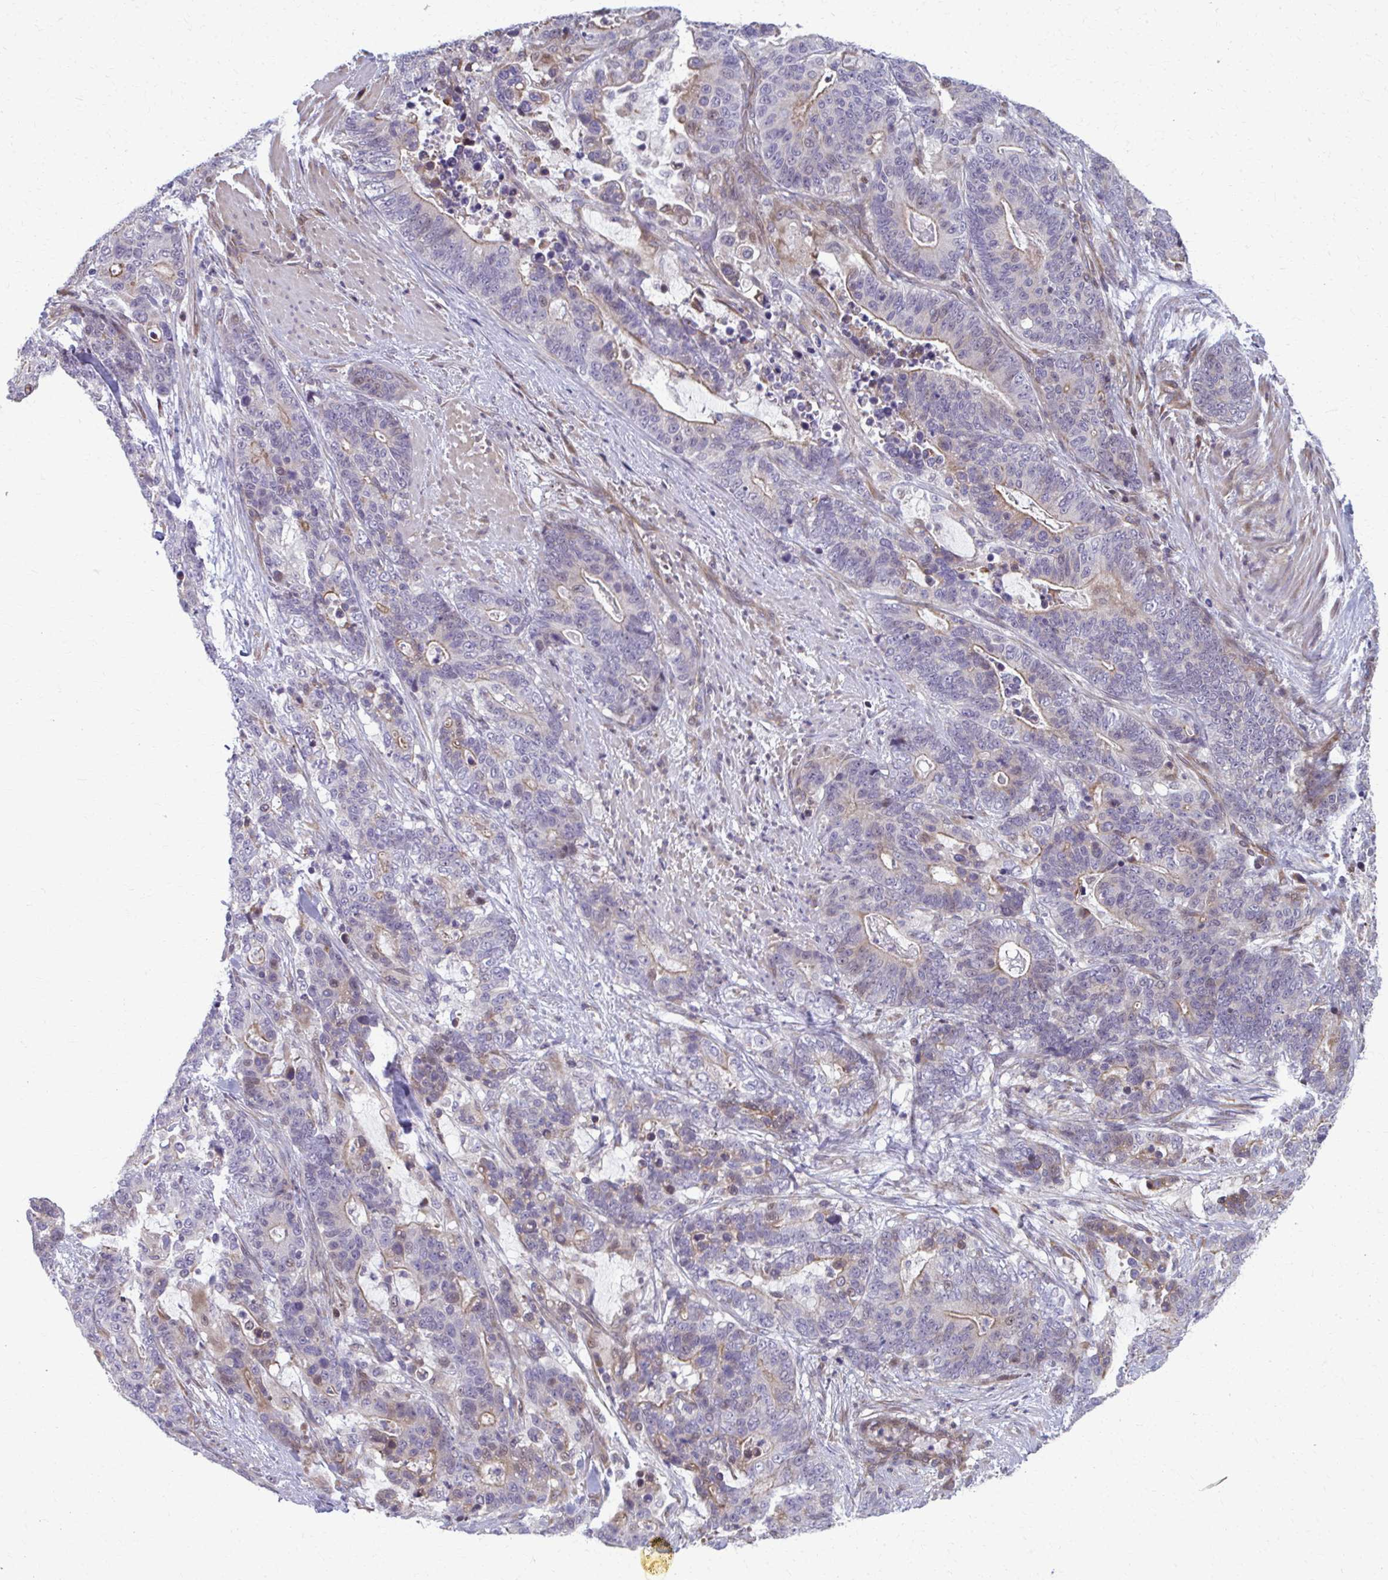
{"staining": {"intensity": "weak", "quantity": "25%-75%", "location": "cytoplasmic/membranous"}, "tissue": "stomach cancer", "cell_type": "Tumor cells", "image_type": "cancer", "snomed": [{"axis": "morphology", "description": "Normal tissue, NOS"}, {"axis": "morphology", "description": "Adenocarcinoma, NOS"}, {"axis": "topography", "description": "Stomach"}], "caption": "Human stomach cancer stained for a protein (brown) displays weak cytoplasmic/membranous positive positivity in about 25%-75% of tumor cells.", "gene": "MAF1", "patient": {"sex": "female", "age": 64}}